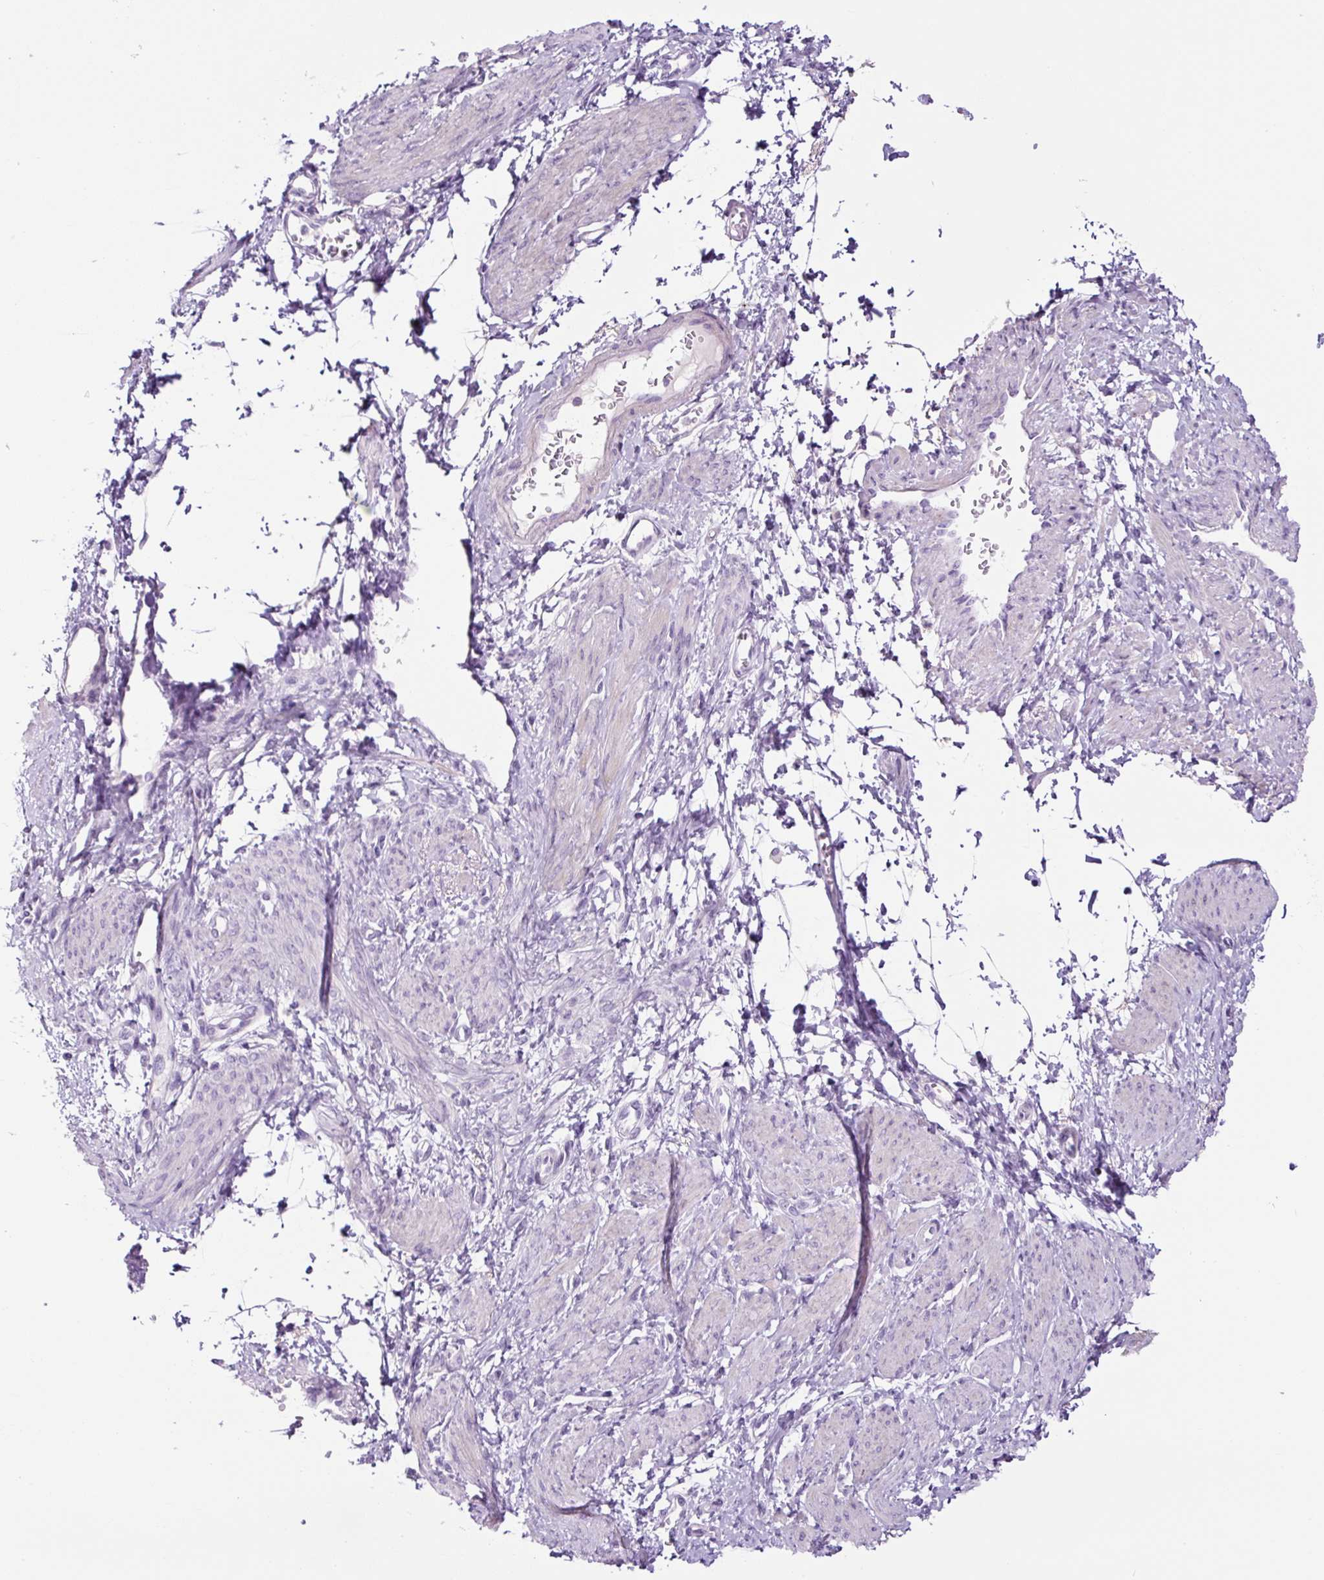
{"staining": {"intensity": "negative", "quantity": "none", "location": "none"}, "tissue": "smooth muscle", "cell_type": "Smooth muscle cells", "image_type": "normal", "snomed": [{"axis": "morphology", "description": "Normal tissue, NOS"}, {"axis": "topography", "description": "Smooth muscle"}, {"axis": "topography", "description": "Uterus"}], "caption": "This histopathology image is of unremarkable smooth muscle stained with IHC to label a protein in brown with the nuclei are counter-stained blue. There is no expression in smooth muscle cells.", "gene": "RNF212B", "patient": {"sex": "female", "age": 39}}